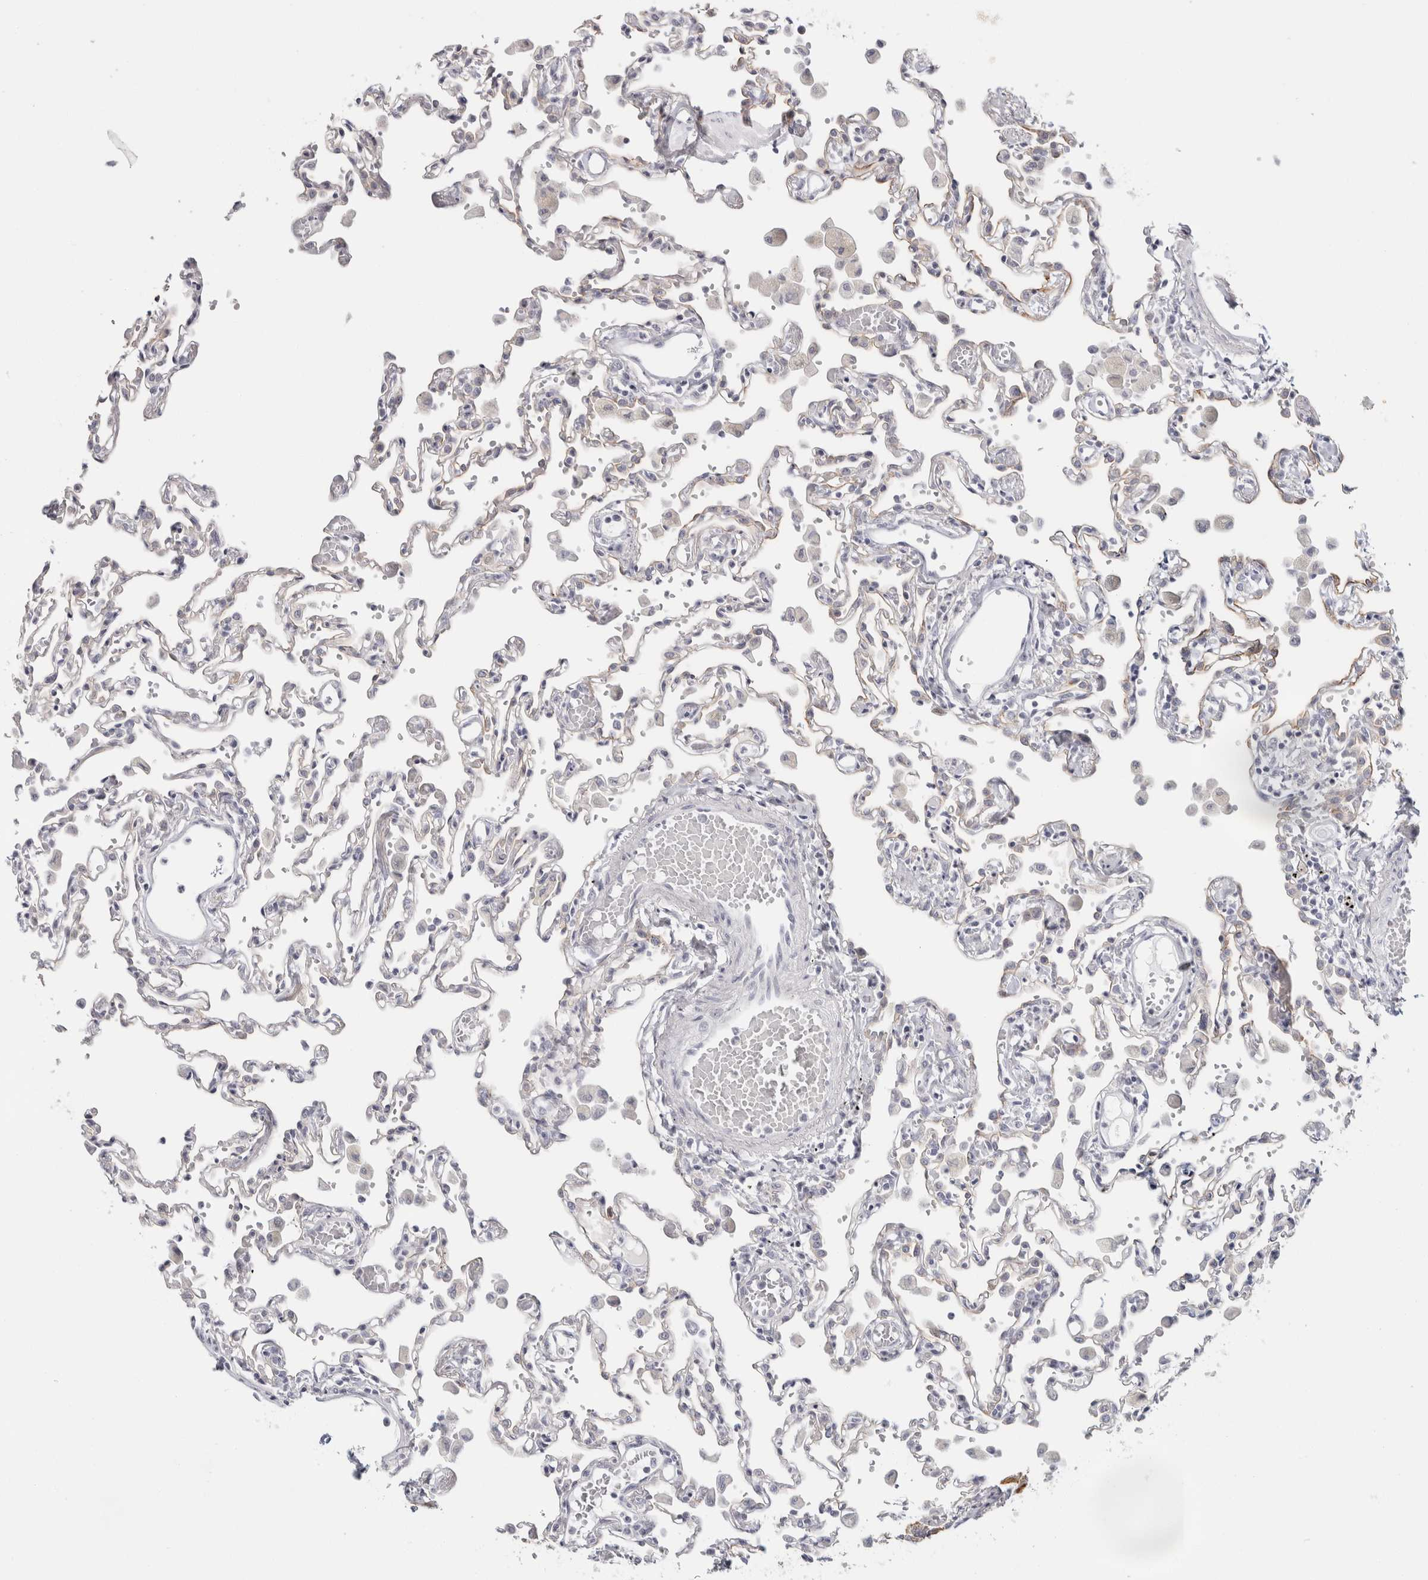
{"staining": {"intensity": "negative", "quantity": "none", "location": "none"}, "tissue": "lung", "cell_type": "Alveolar cells", "image_type": "normal", "snomed": [{"axis": "morphology", "description": "Normal tissue, NOS"}, {"axis": "topography", "description": "Bronchus"}, {"axis": "topography", "description": "Lung"}], "caption": "Protein analysis of normal lung shows no significant expression in alveolar cells. (Brightfield microscopy of DAB immunohistochemistry at high magnification).", "gene": "RPH3AL", "patient": {"sex": "female", "age": 49}}